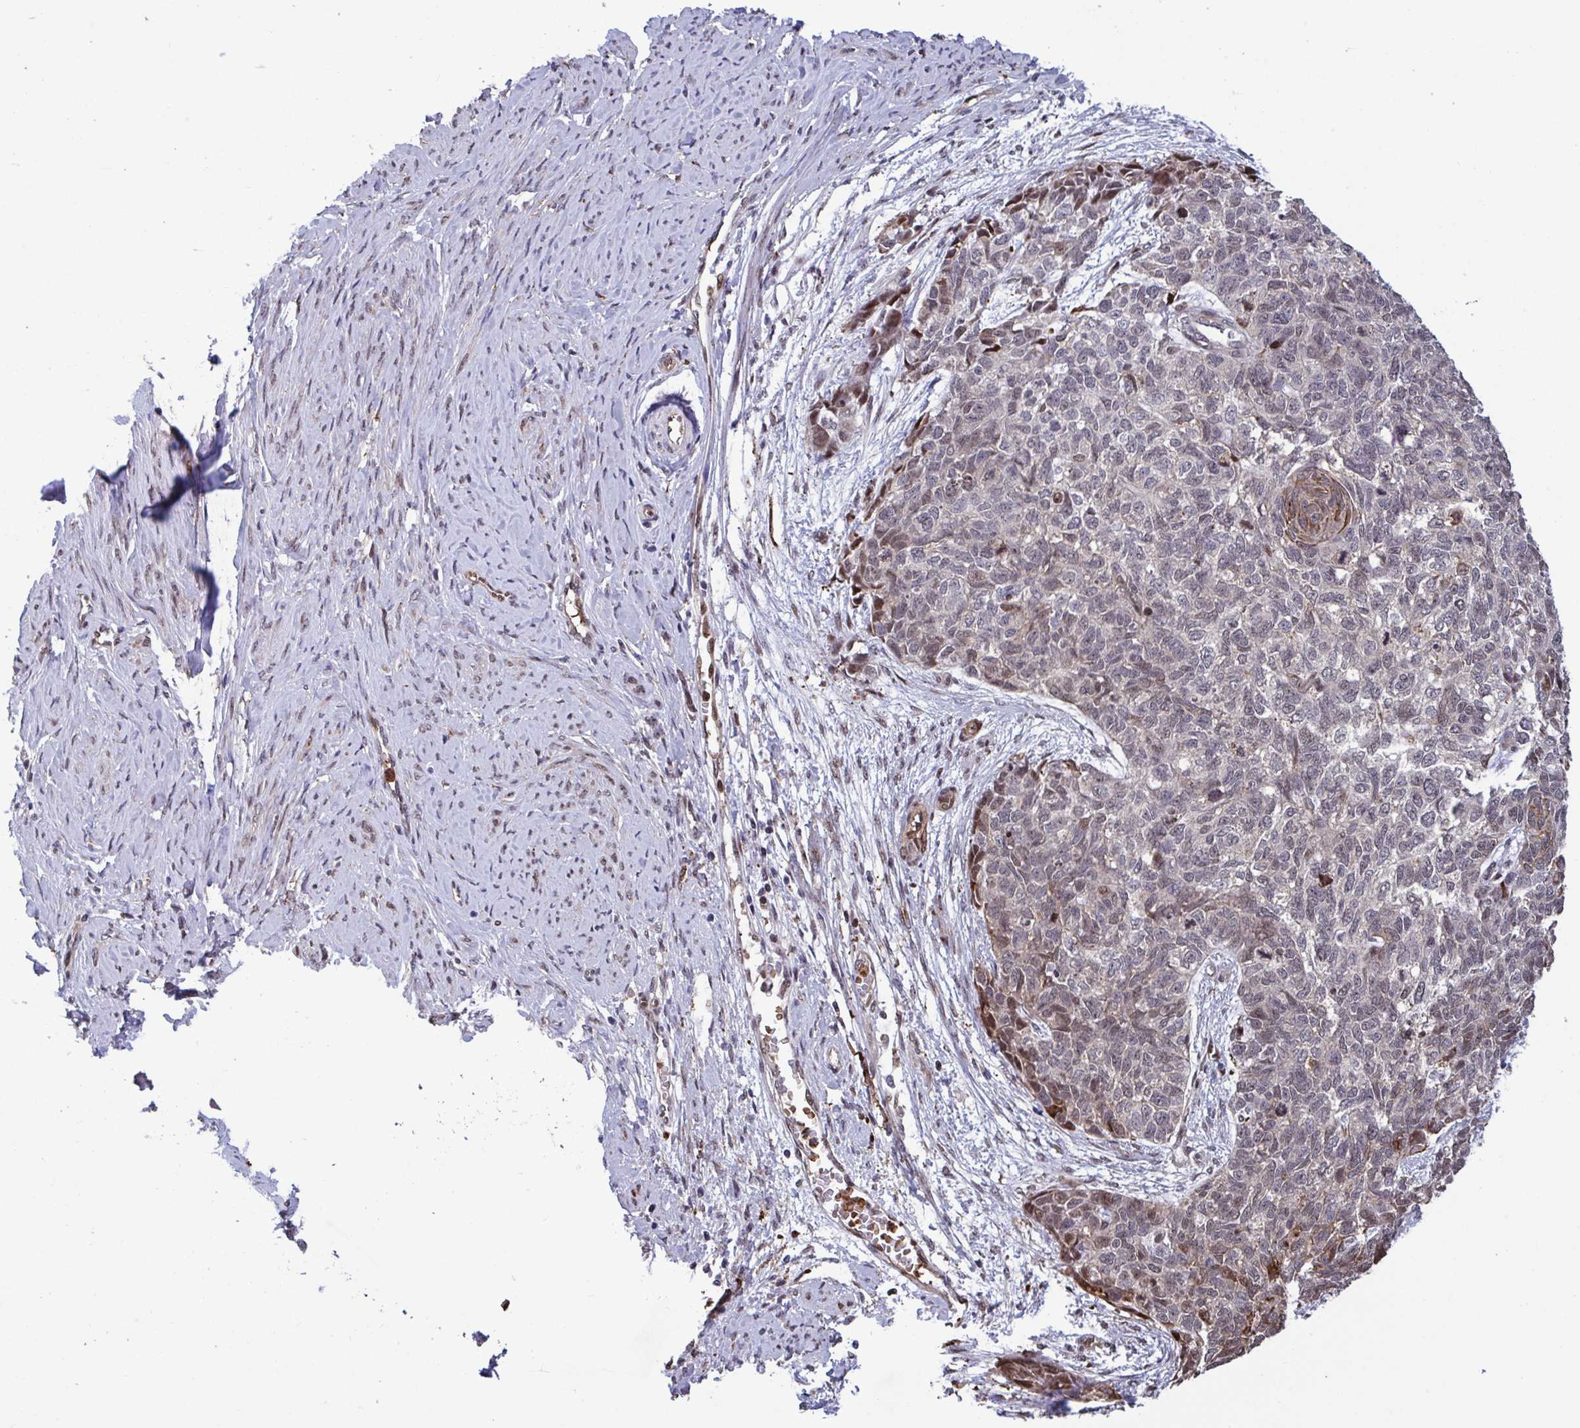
{"staining": {"intensity": "moderate", "quantity": "<25%", "location": "cytoplasmic/membranous,nuclear"}, "tissue": "cervical cancer", "cell_type": "Tumor cells", "image_type": "cancer", "snomed": [{"axis": "morphology", "description": "Squamous cell carcinoma, NOS"}, {"axis": "topography", "description": "Cervix"}], "caption": "Immunohistochemical staining of human cervical squamous cell carcinoma reveals moderate cytoplasmic/membranous and nuclear protein expression in about <25% of tumor cells.", "gene": "PELI2", "patient": {"sex": "female", "age": 63}}